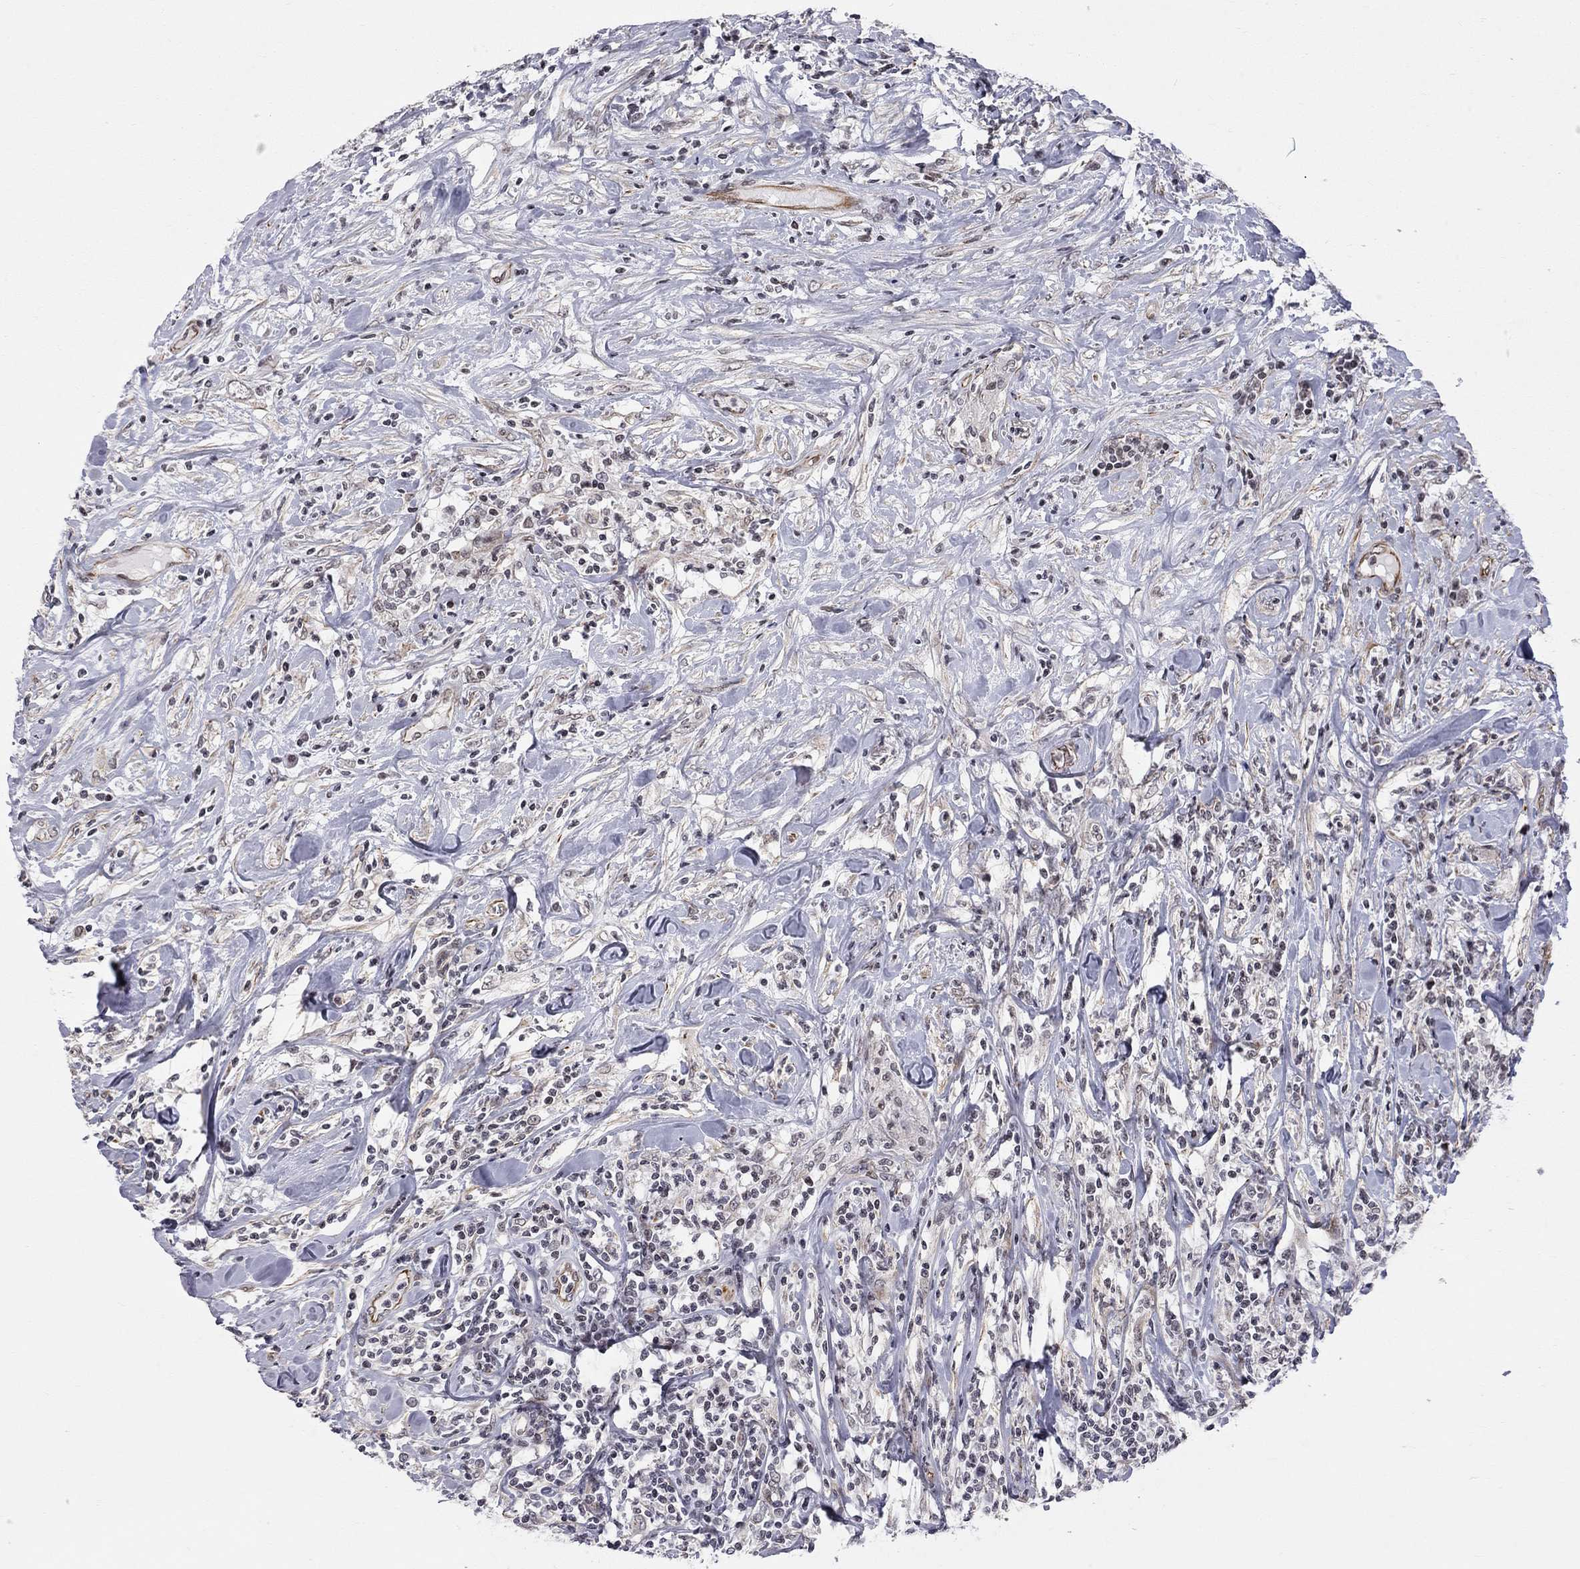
{"staining": {"intensity": "negative", "quantity": "none", "location": "none"}, "tissue": "lymphoma", "cell_type": "Tumor cells", "image_type": "cancer", "snomed": [{"axis": "morphology", "description": "Malignant lymphoma, non-Hodgkin's type, High grade"}, {"axis": "topography", "description": "Lymph node"}], "caption": "Tumor cells are negative for protein expression in human lymphoma.", "gene": "MTNR1B", "patient": {"sex": "female", "age": 84}}